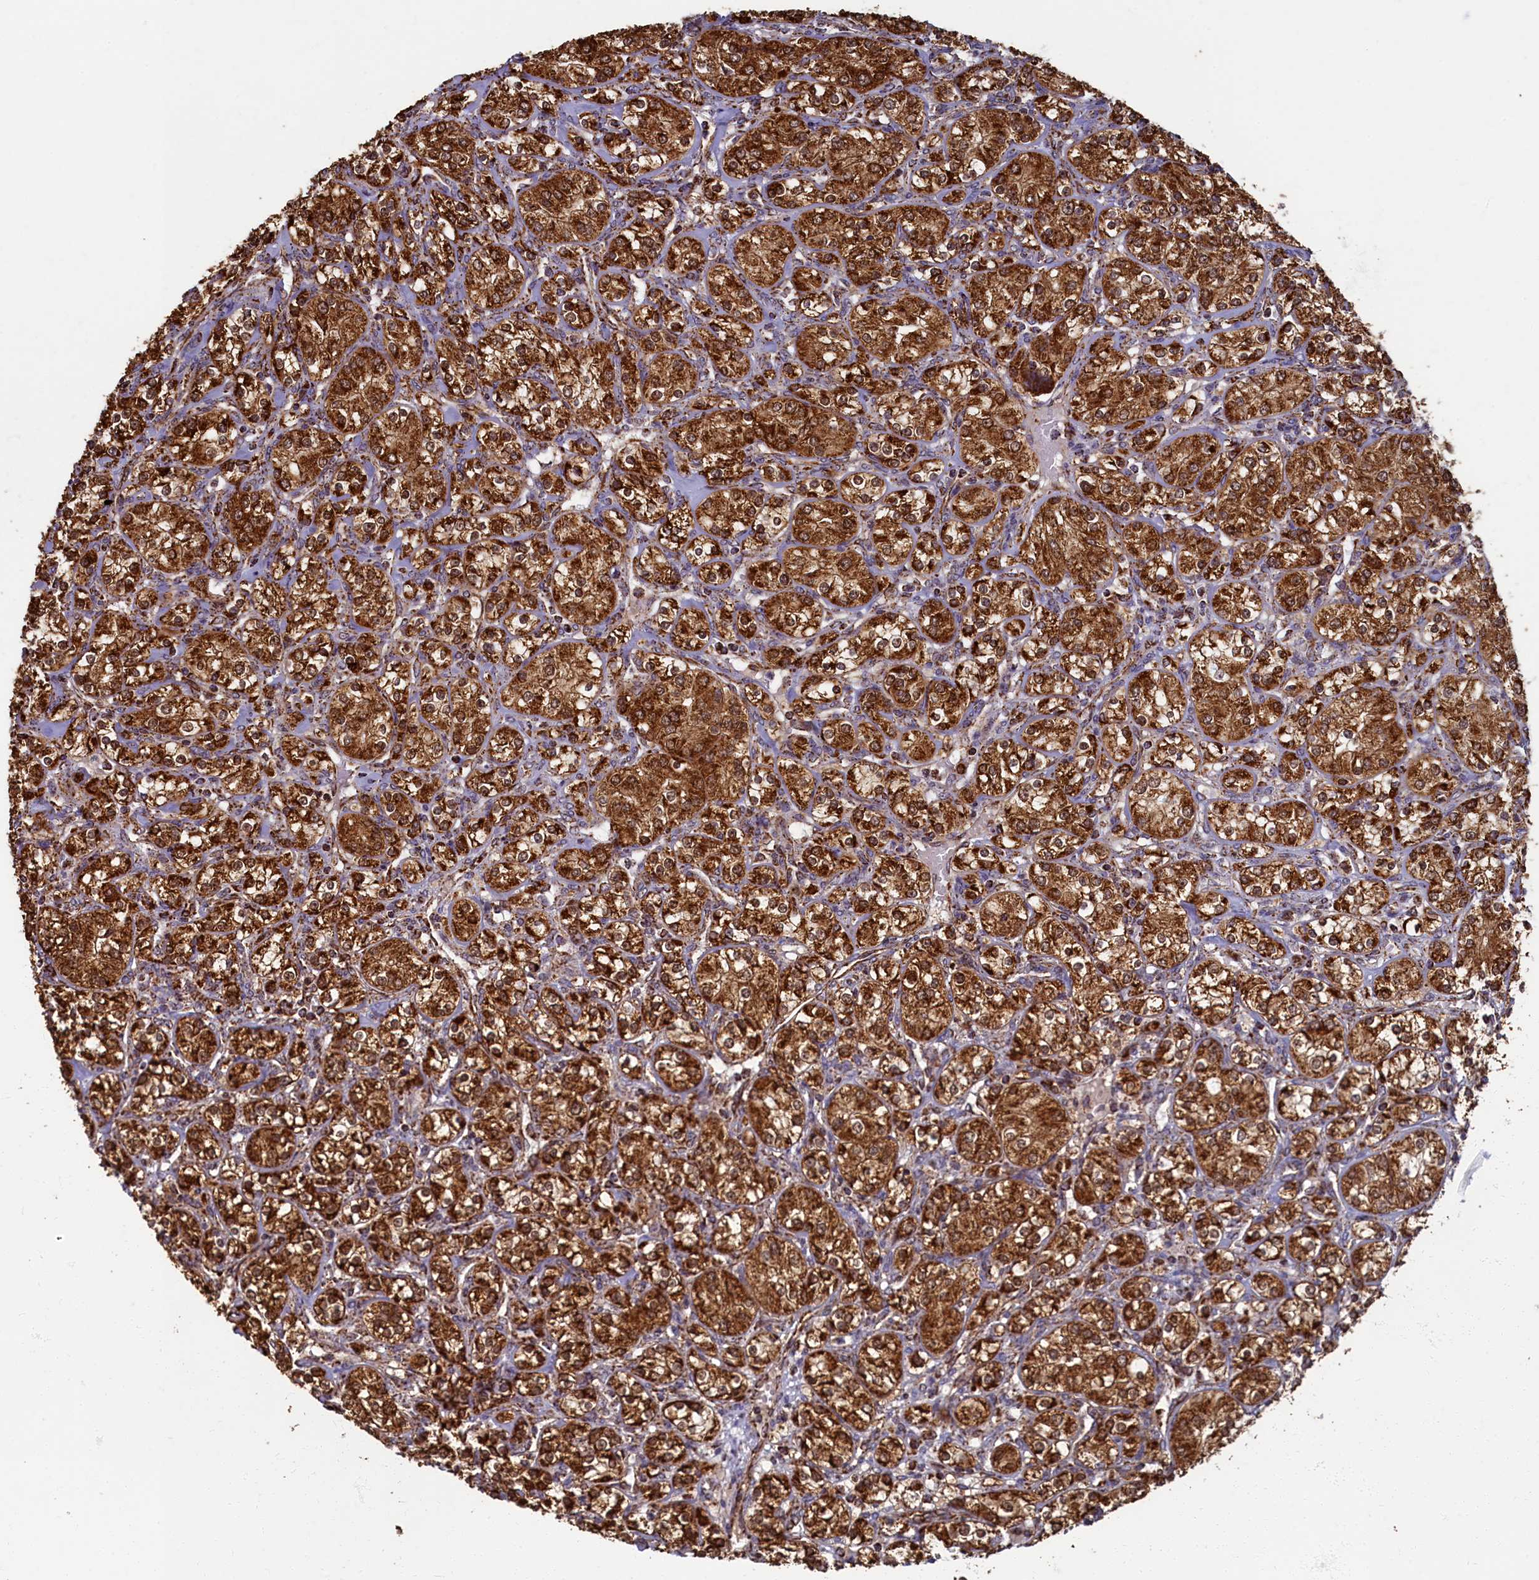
{"staining": {"intensity": "strong", "quantity": ">75%", "location": "cytoplasmic/membranous"}, "tissue": "renal cancer", "cell_type": "Tumor cells", "image_type": "cancer", "snomed": [{"axis": "morphology", "description": "Adenocarcinoma, NOS"}, {"axis": "topography", "description": "Kidney"}], "caption": "Immunohistochemistry (DAB (3,3'-diaminobenzidine)) staining of human renal cancer shows strong cytoplasmic/membranous protein staining in approximately >75% of tumor cells.", "gene": "SPR", "patient": {"sex": "male", "age": 77}}